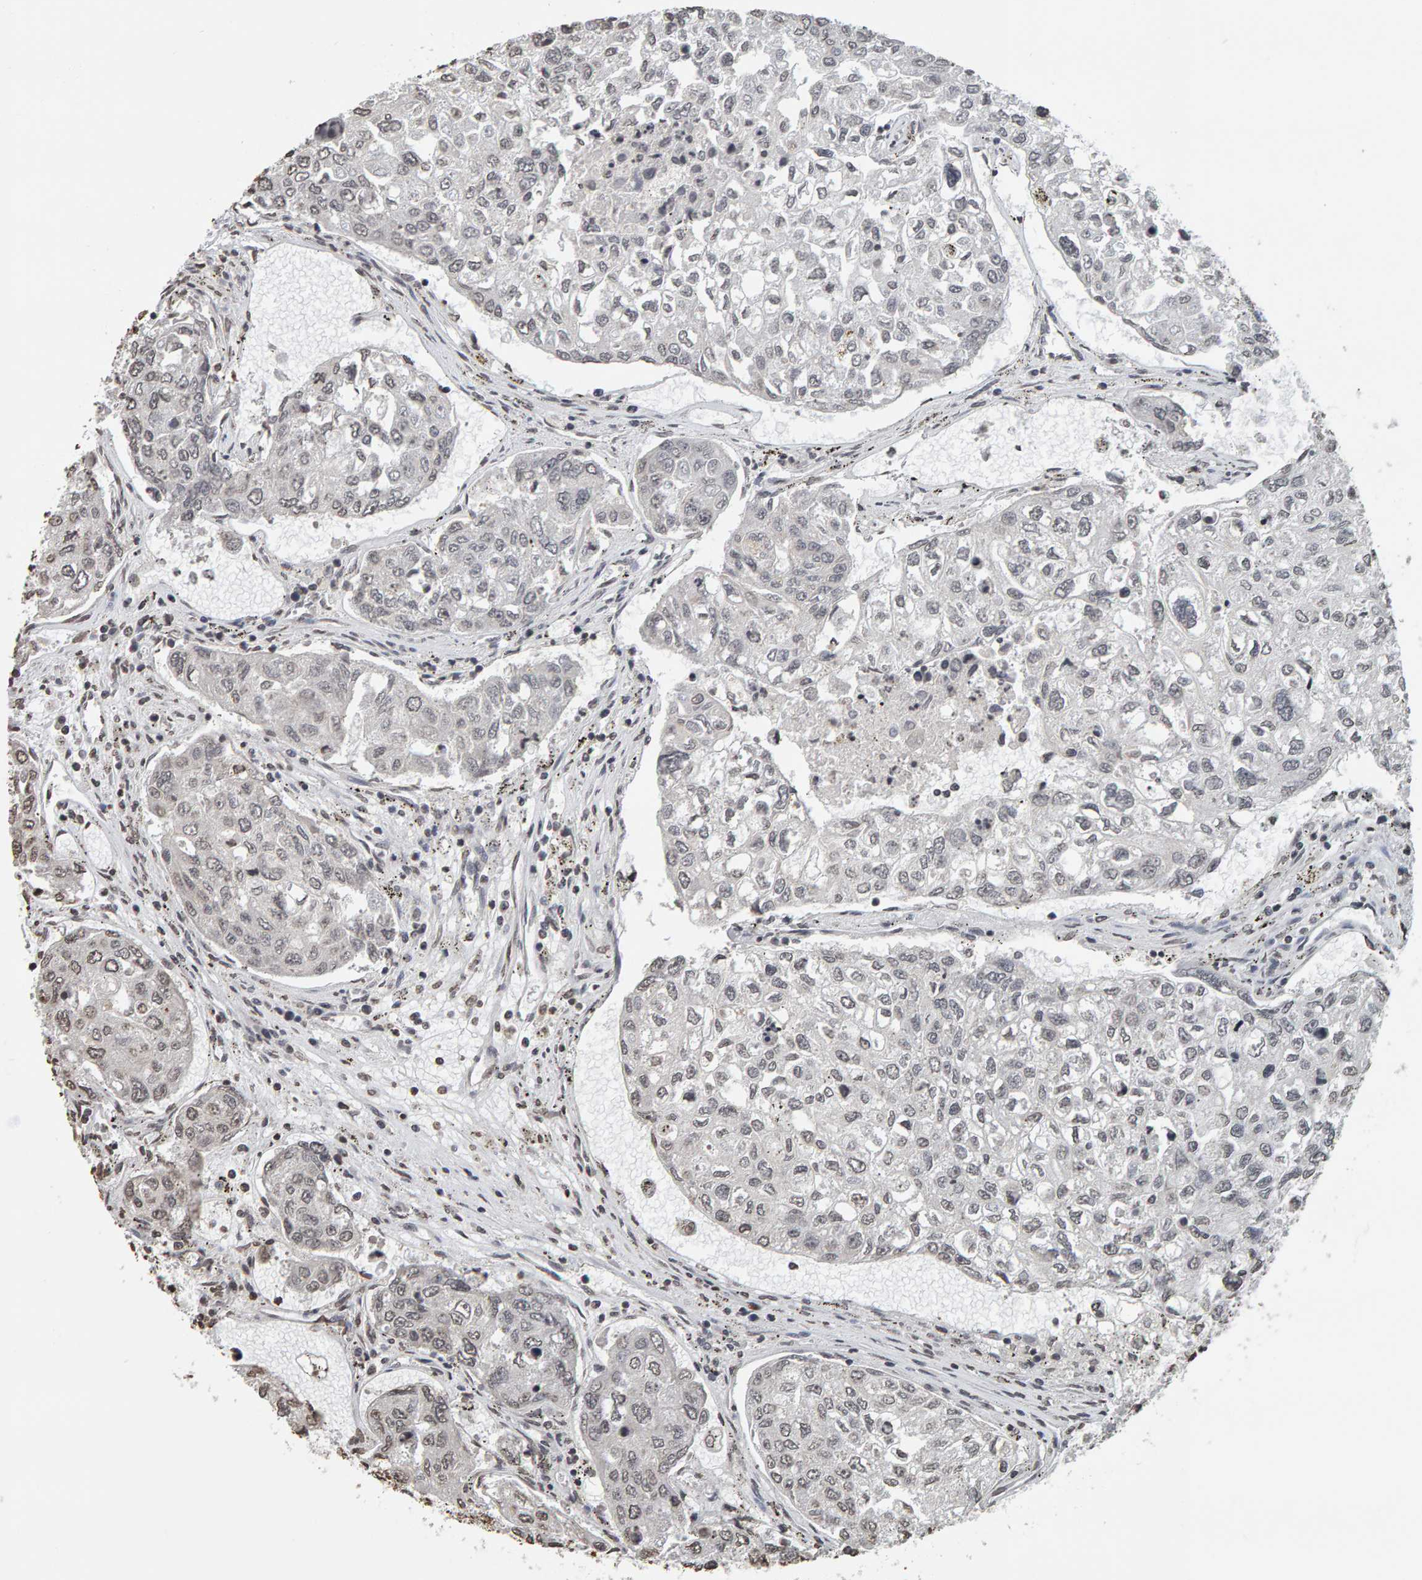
{"staining": {"intensity": "weak", "quantity": "25%-75%", "location": "nuclear"}, "tissue": "urothelial cancer", "cell_type": "Tumor cells", "image_type": "cancer", "snomed": [{"axis": "morphology", "description": "Urothelial carcinoma, High grade"}, {"axis": "topography", "description": "Lymph node"}, {"axis": "topography", "description": "Urinary bladder"}], "caption": "A low amount of weak nuclear positivity is present in about 25%-75% of tumor cells in urothelial cancer tissue. (DAB IHC, brown staining for protein, blue staining for nuclei).", "gene": "AFF4", "patient": {"sex": "male", "age": 51}}